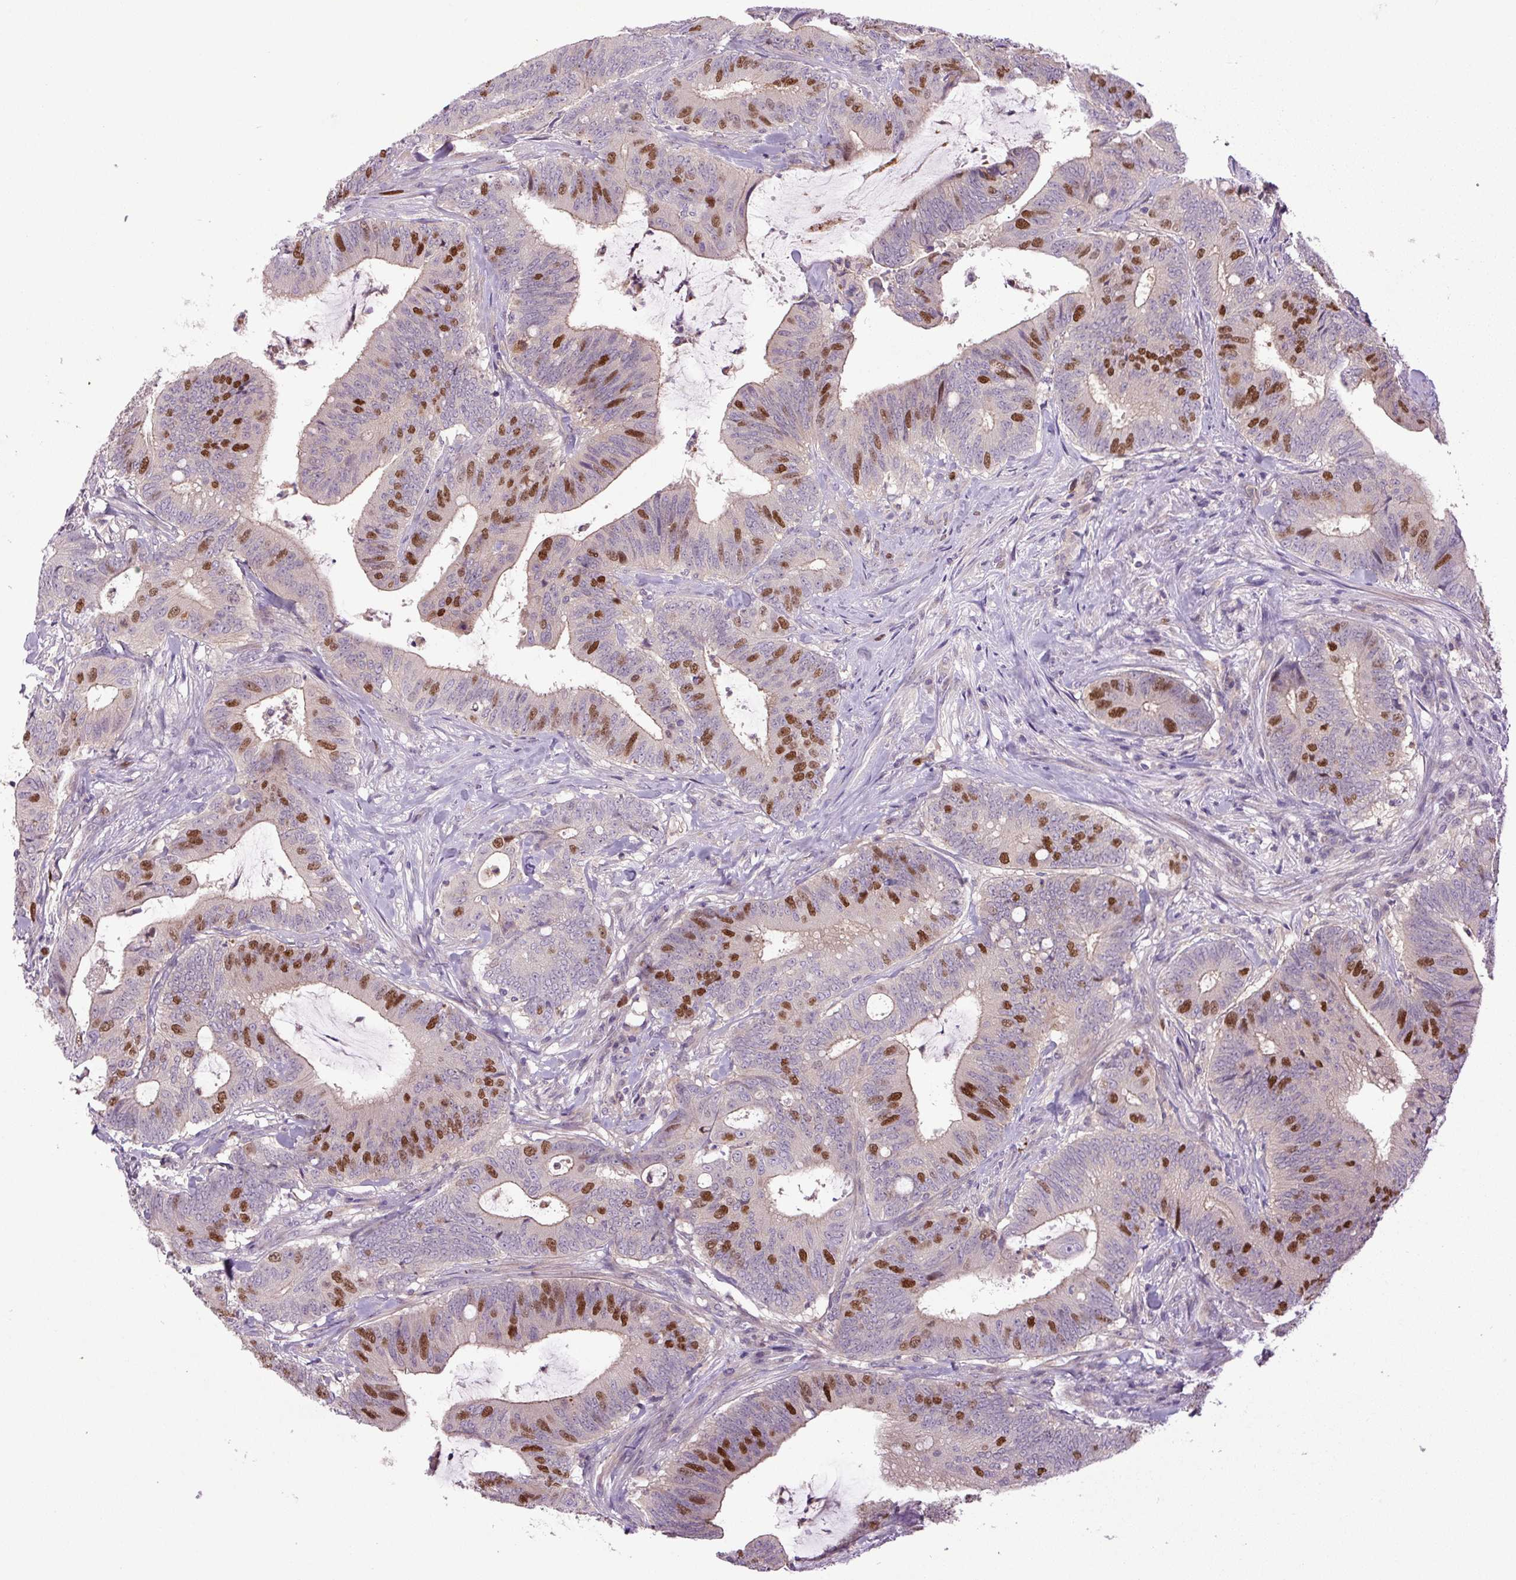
{"staining": {"intensity": "moderate", "quantity": "25%-75%", "location": "nuclear"}, "tissue": "colorectal cancer", "cell_type": "Tumor cells", "image_type": "cancer", "snomed": [{"axis": "morphology", "description": "Adenocarcinoma, NOS"}, {"axis": "topography", "description": "Colon"}], "caption": "An immunohistochemistry (IHC) image of neoplastic tissue is shown. Protein staining in brown labels moderate nuclear positivity in colorectal cancer (adenocarcinoma) within tumor cells.", "gene": "KIFC1", "patient": {"sex": "female", "age": 43}}